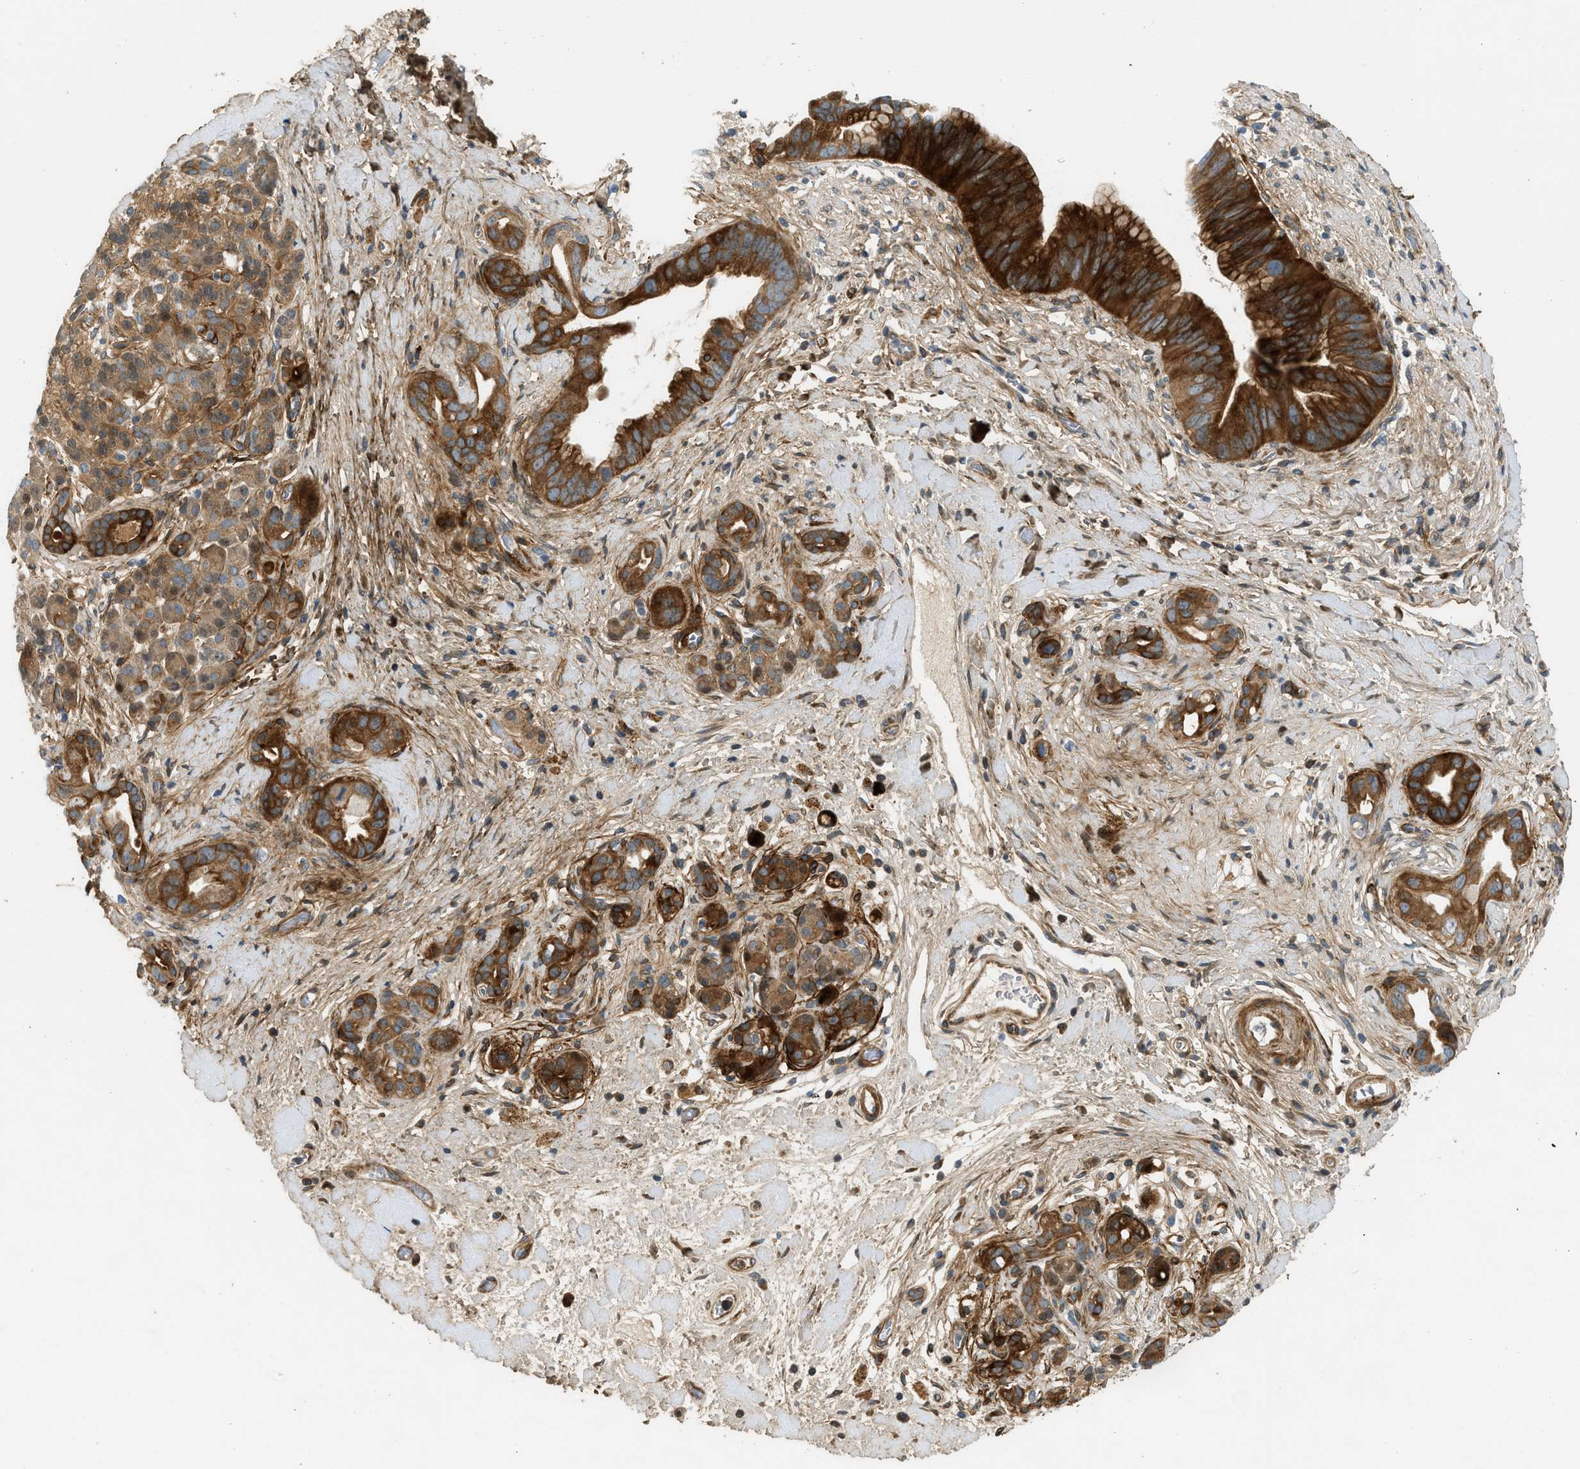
{"staining": {"intensity": "strong", "quantity": ">75%", "location": "cytoplasmic/membranous"}, "tissue": "pancreatic cancer", "cell_type": "Tumor cells", "image_type": "cancer", "snomed": [{"axis": "morphology", "description": "Adenocarcinoma, NOS"}, {"axis": "topography", "description": "Pancreas"}], "caption": "Pancreatic adenocarcinoma stained with IHC exhibits strong cytoplasmic/membranous staining in approximately >75% of tumor cells.", "gene": "EDNRA", "patient": {"sex": "male", "age": 55}}